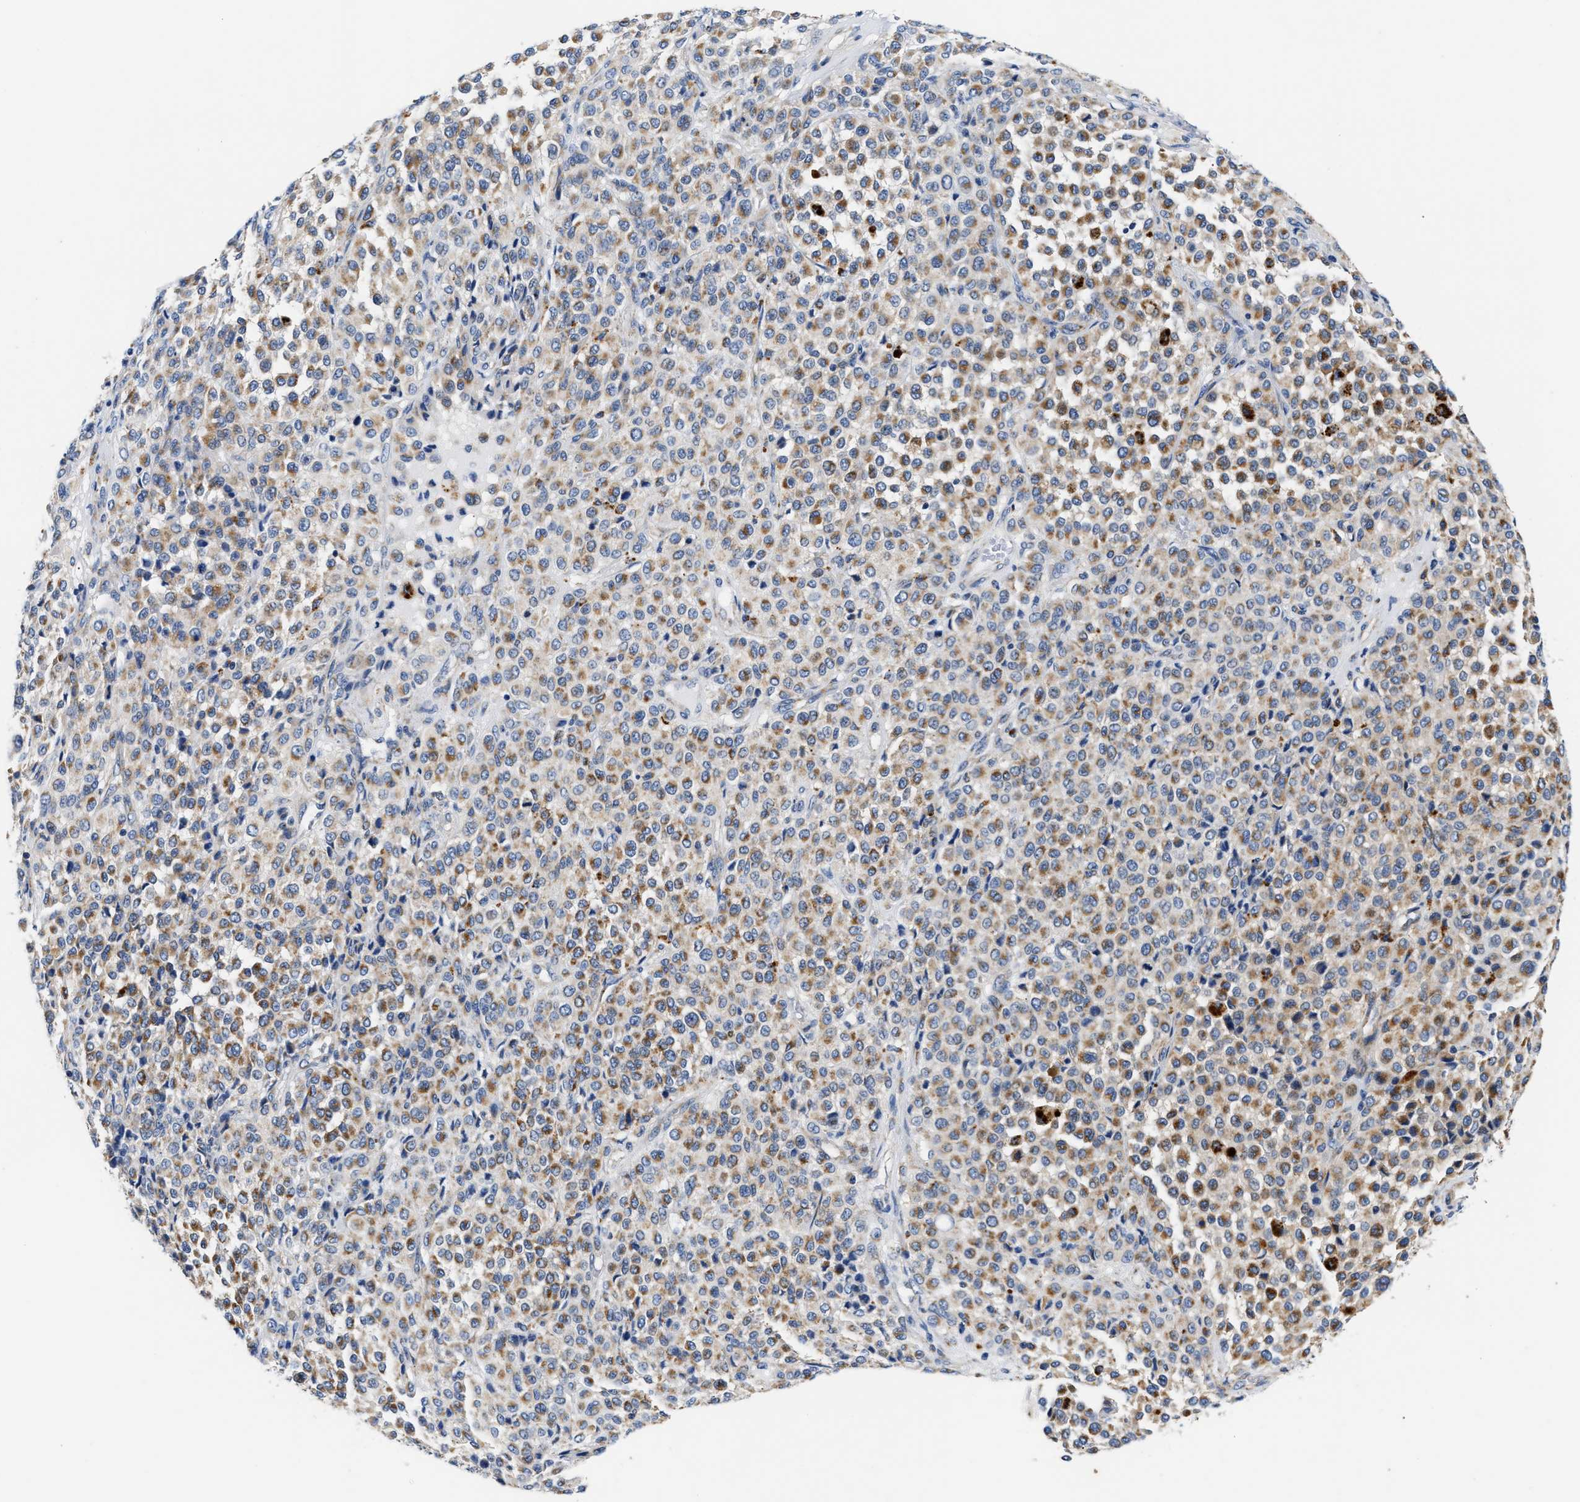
{"staining": {"intensity": "moderate", "quantity": "25%-75%", "location": "cytoplasmic/membranous"}, "tissue": "melanoma", "cell_type": "Tumor cells", "image_type": "cancer", "snomed": [{"axis": "morphology", "description": "Malignant melanoma, Metastatic site"}, {"axis": "topography", "description": "Pancreas"}], "caption": "Human melanoma stained with a brown dye reveals moderate cytoplasmic/membranous positive positivity in about 25%-75% of tumor cells.", "gene": "ACADVL", "patient": {"sex": "female", "age": 30}}